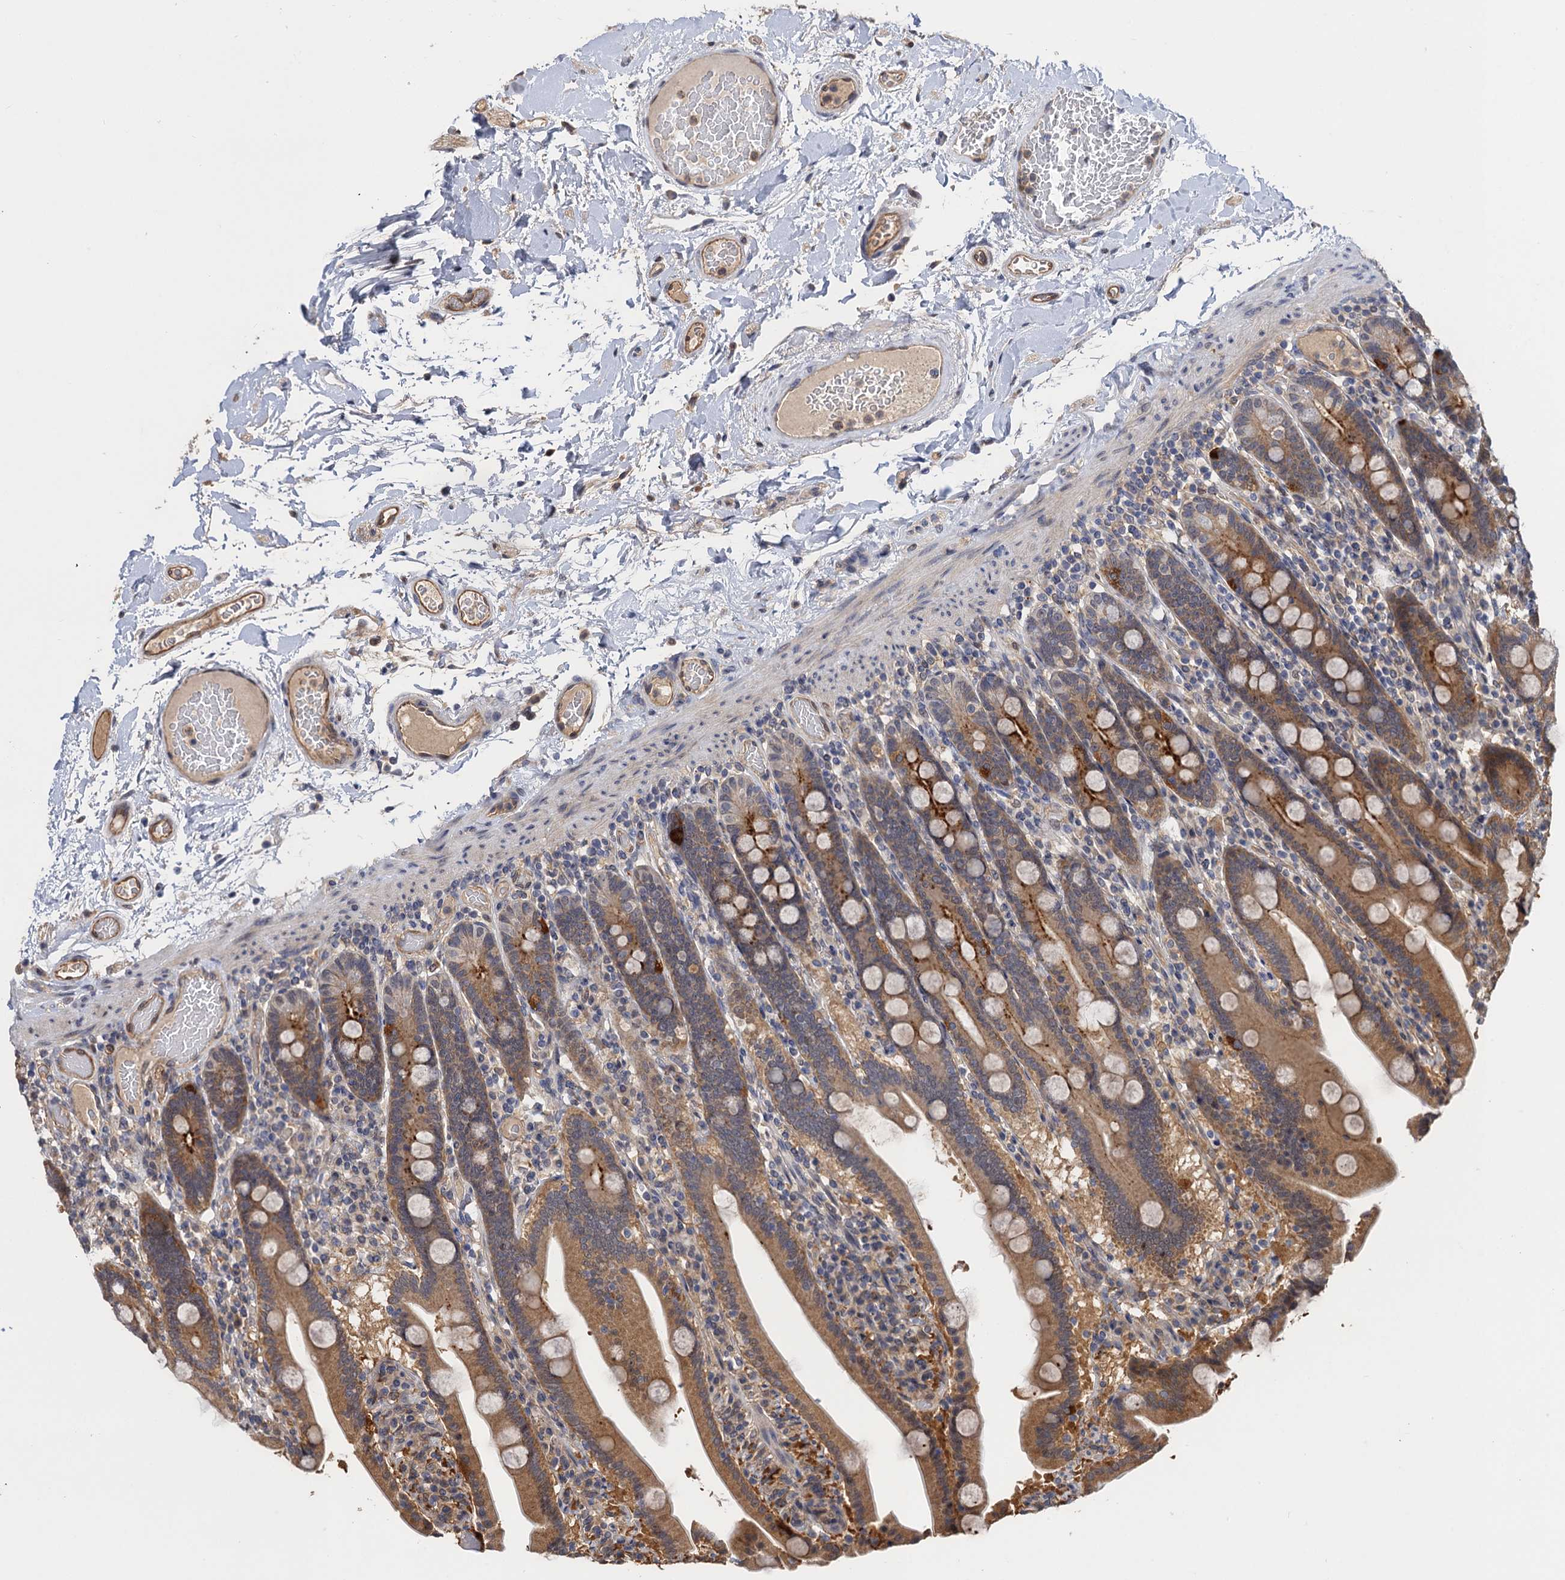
{"staining": {"intensity": "moderate", "quantity": ">75%", "location": "cytoplasmic/membranous"}, "tissue": "duodenum", "cell_type": "Glandular cells", "image_type": "normal", "snomed": [{"axis": "morphology", "description": "Normal tissue, NOS"}, {"axis": "topography", "description": "Duodenum"}], "caption": "Human duodenum stained with a protein marker reveals moderate staining in glandular cells.", "gene": "NEK8", "patient": {"sex": "male", "age": 55}}